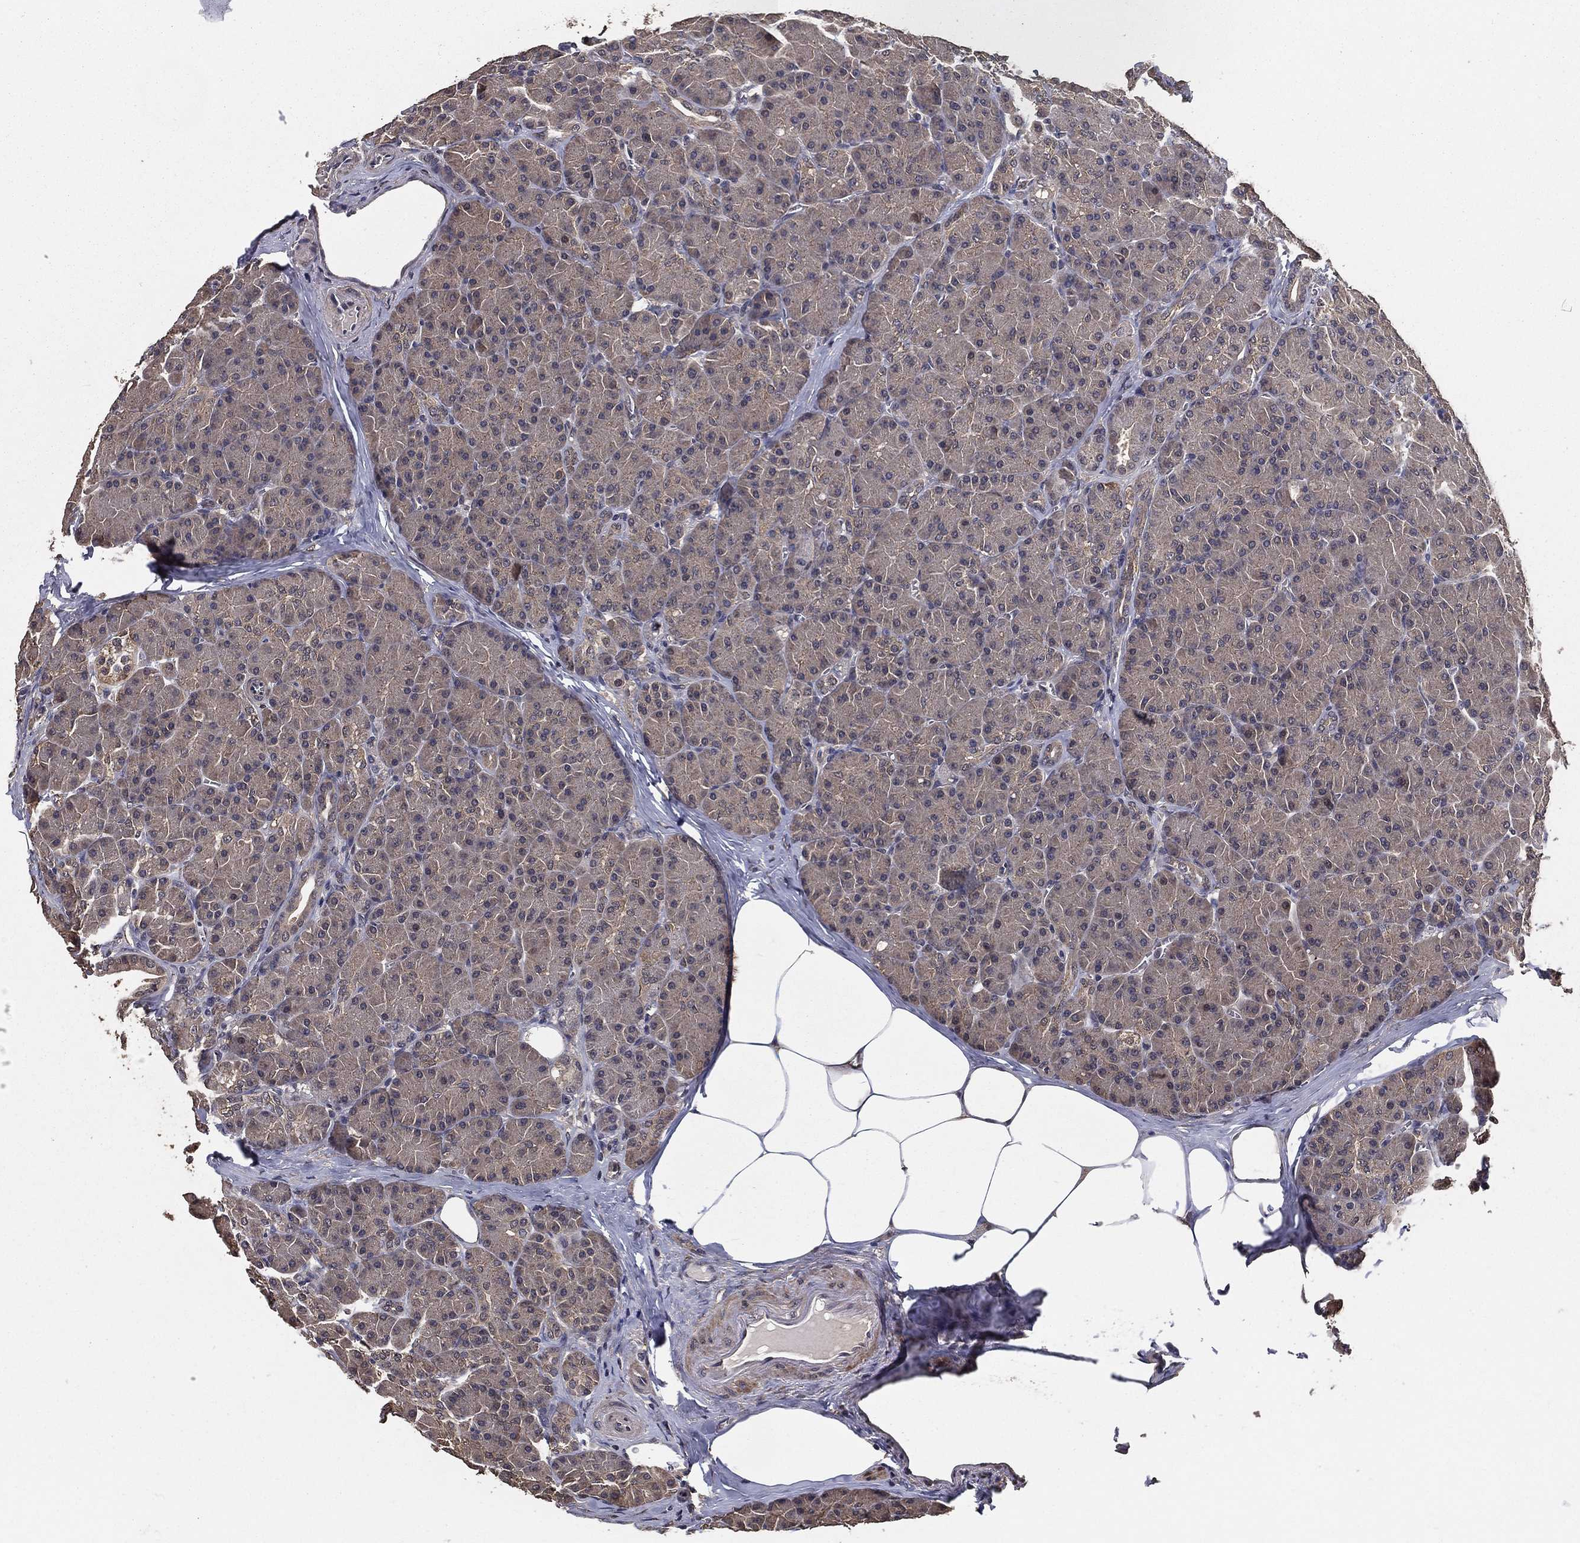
{"staining": {"intensity": "negative", "quantity": "none", "location": "none"}, "tissue": "pancreas", "cell_type": "Exocrine glandular cells", "image_type": "normal", "snomed": [{"axis": "morphology", "description": "Normal tissue, NOS"}, {"axis": "topography", "description": "Pancreas"}], "caption": "Immunohistochemistry of benign pancreas displays no staining in exocrine glandular cells. (Stains: DAB (3,3'-diaminobenzidine) immunohistochemistry (IHC) with hematoxylin counter stain, Microscopy: brightfield microscopy at high magnification).", "gene": "PCNT", "patient": {"sex": "male", "age": 57}}